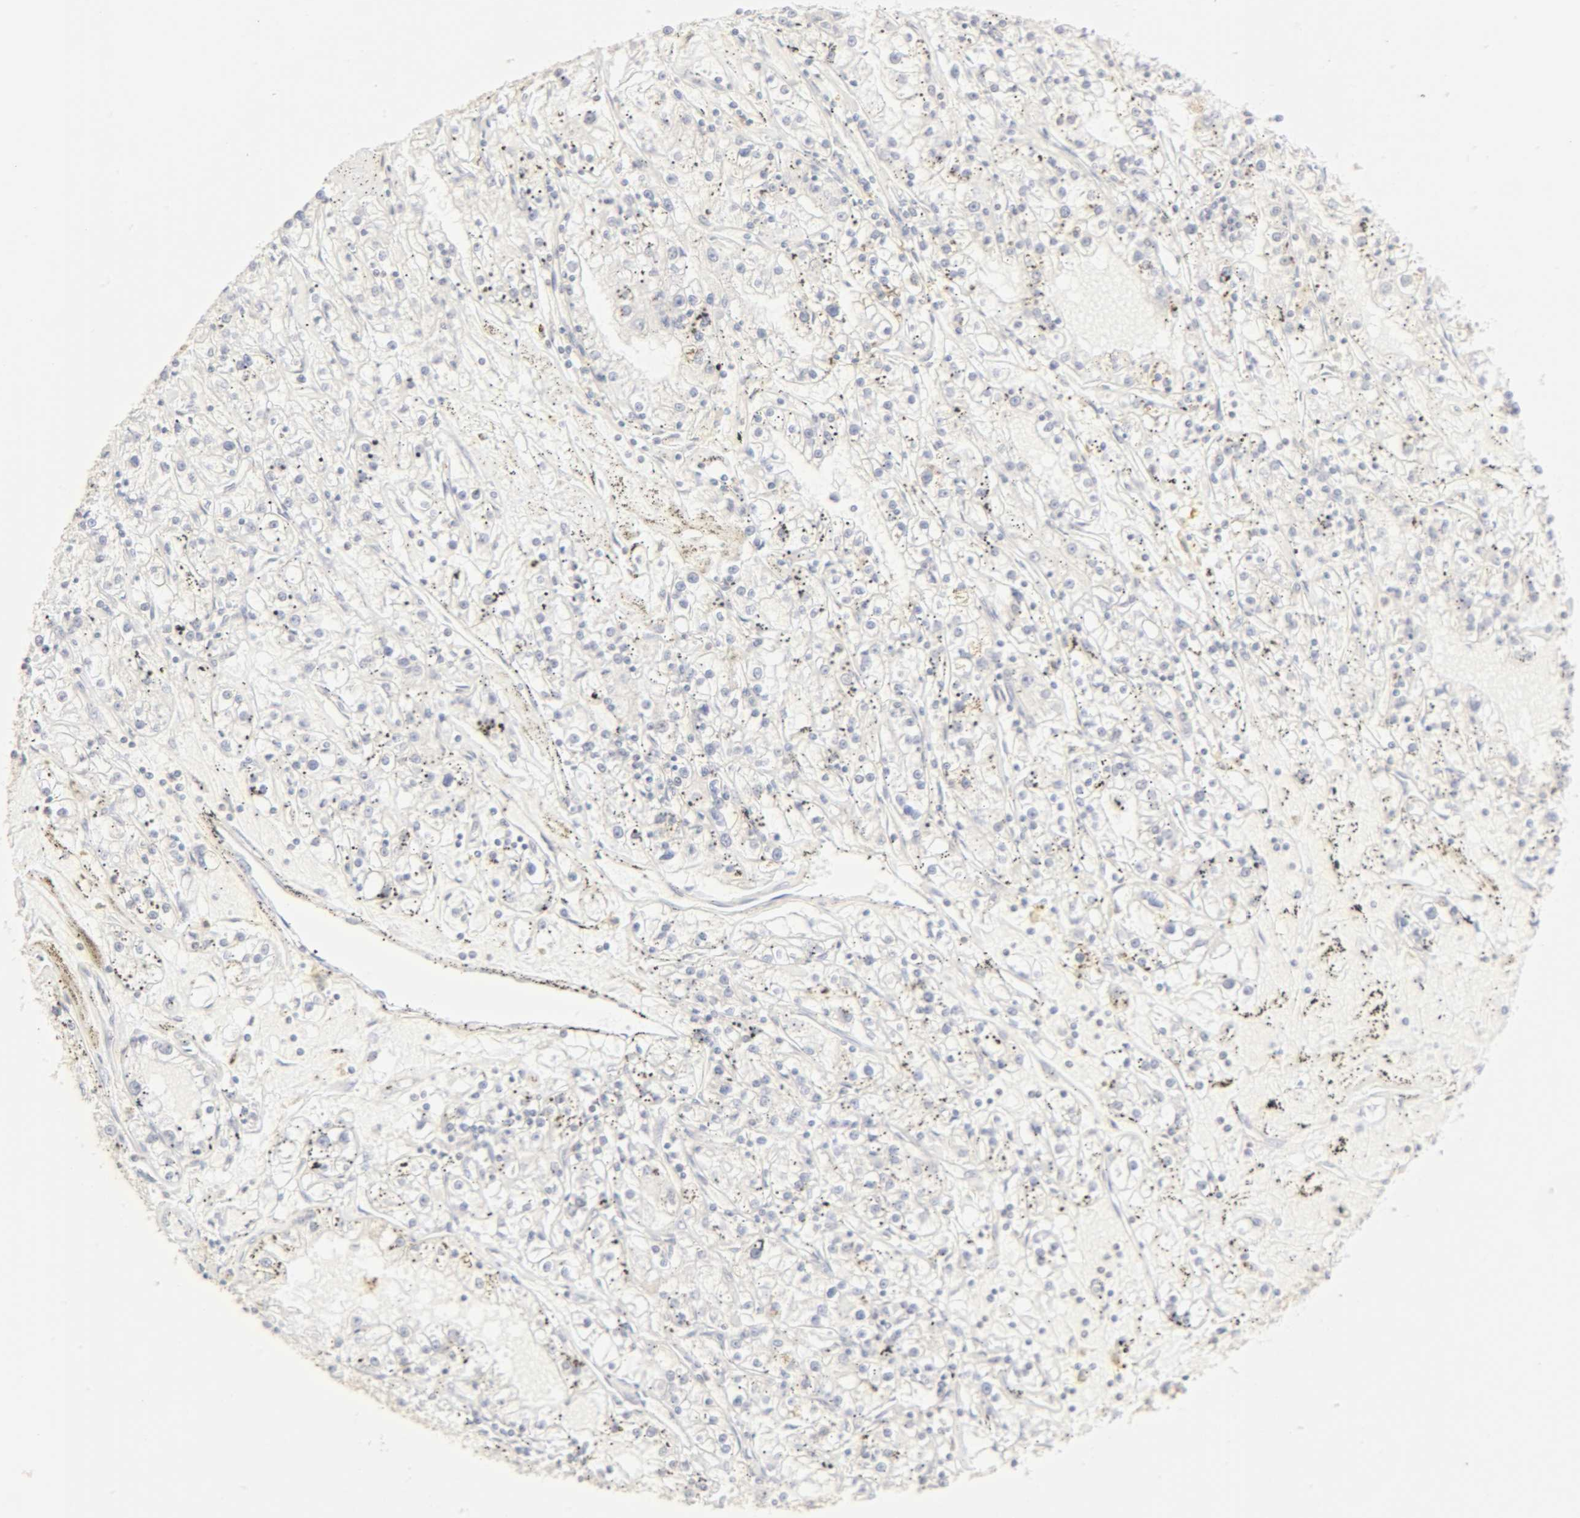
{"staining": {"intensity": "negative", "quantity": "none", "location": "none"}, "tissue": "renal cancer", "cell_type": "Tumor cells", "image_type": "cancer", "snomed": [{"axis": "morphology", "description": "Adenocarcinoma, NOS"}, {"axis": "topography", "description": "Kidney"}], "caption": "IHC micrograph of neoplastic tissue: renal adenocarcinoma stained with DAB shows no significant protein expression in tumor cells.", "gene": "KIF2A", "patient": {"sex": "male", "age": 56}}